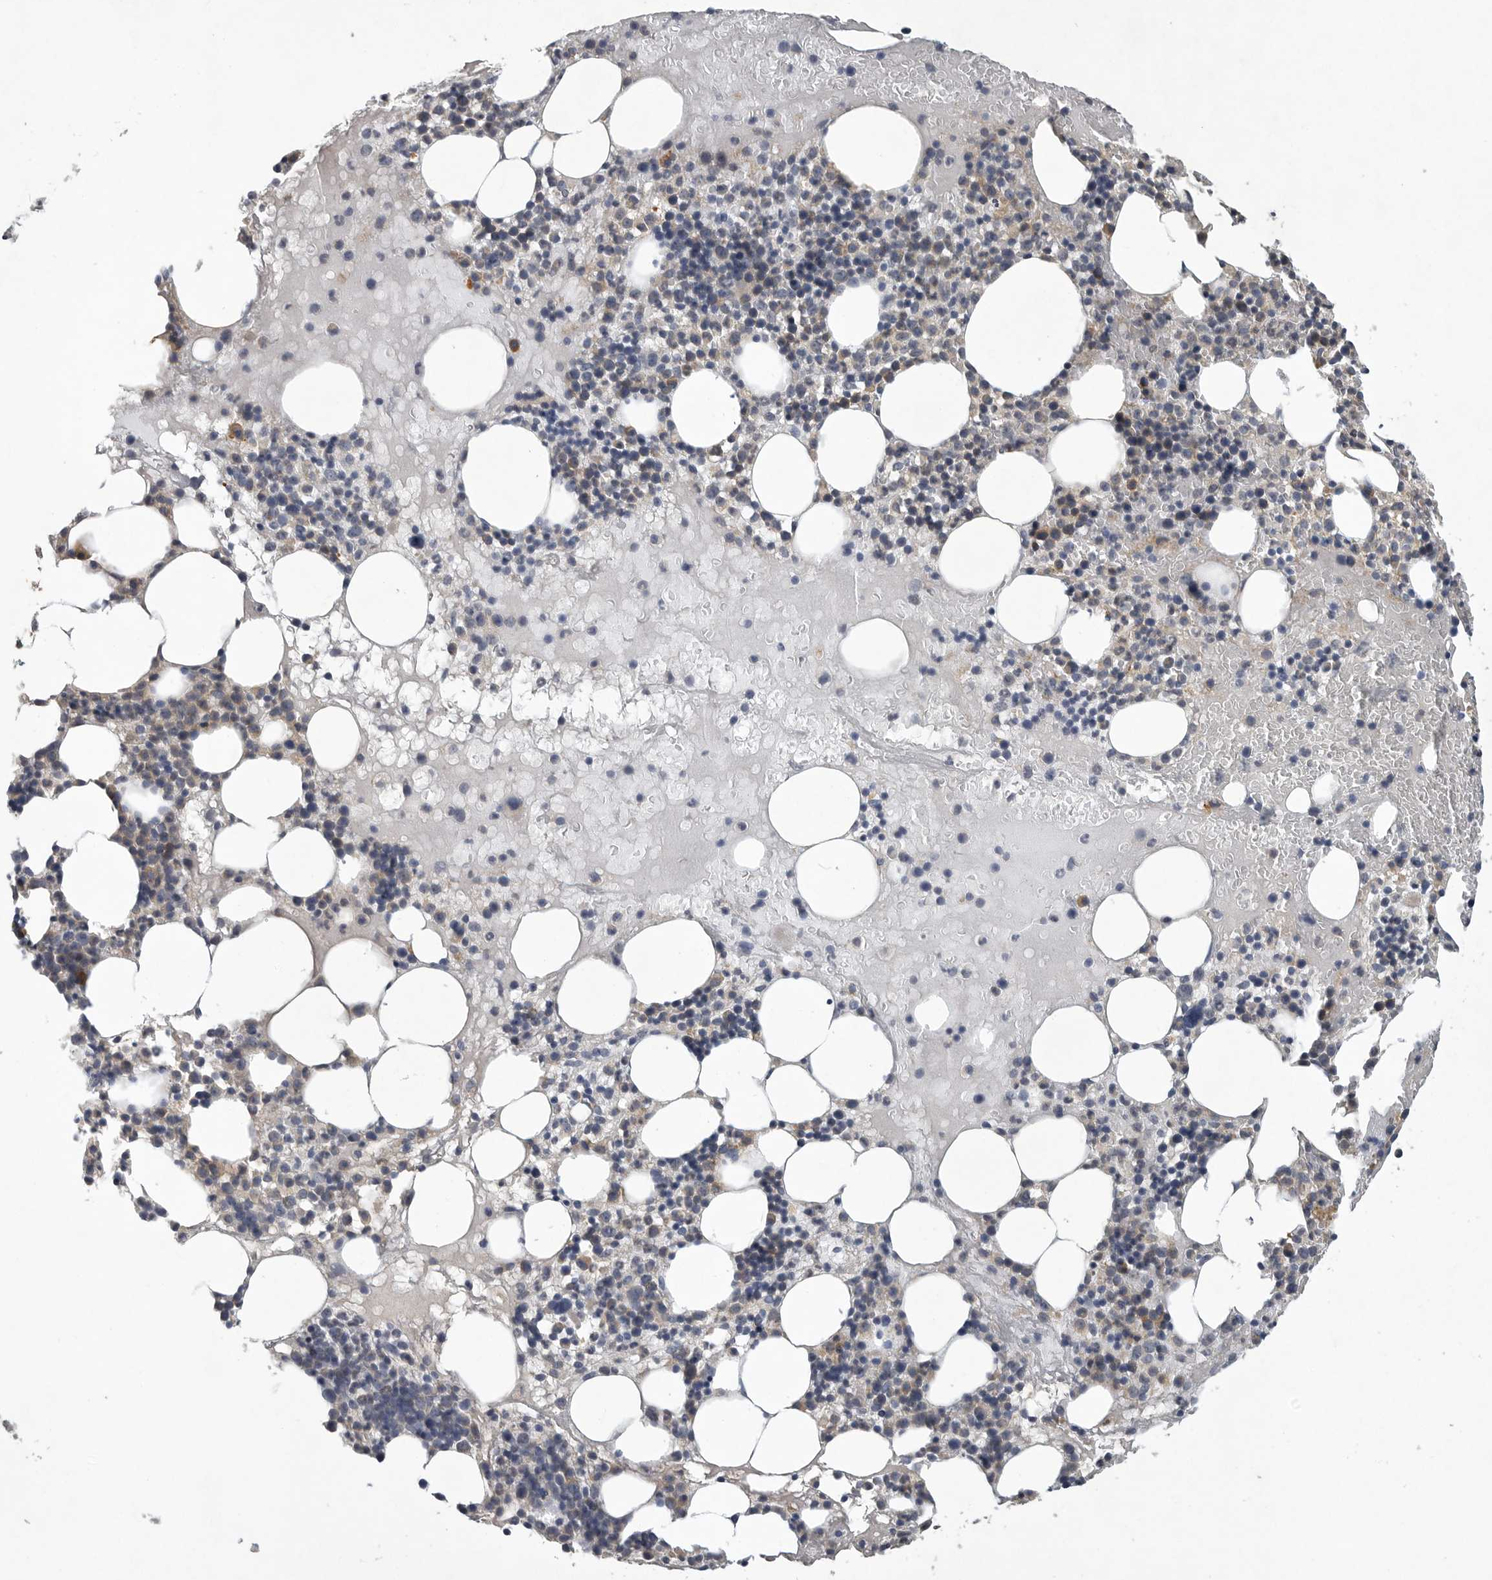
{"staining": {"intensity": "moderate", "quantity": "25%-75%", "location": "cytoplasmic/membranous"}, "tissue": "bone marrow", "cell_type": "Hematopoietic cells", "image_type": "normal", "snomed": [{"axis": "morphology", "description": "Normal tissue, NOS"}, {"axis": "morphology", "description": "Inflammation, NOS"}, {"axis": "topography", "description": "Bone marrow"}], "caption": "There is medium levels of moderate cytoplasmic/membranous expression in hematopoietic cells of normal bone marrow, as demonstrated by immunohistochemical staining (brown color).", "gene": "MINPP1", "patient": {"sex": "female", "age": 77}}